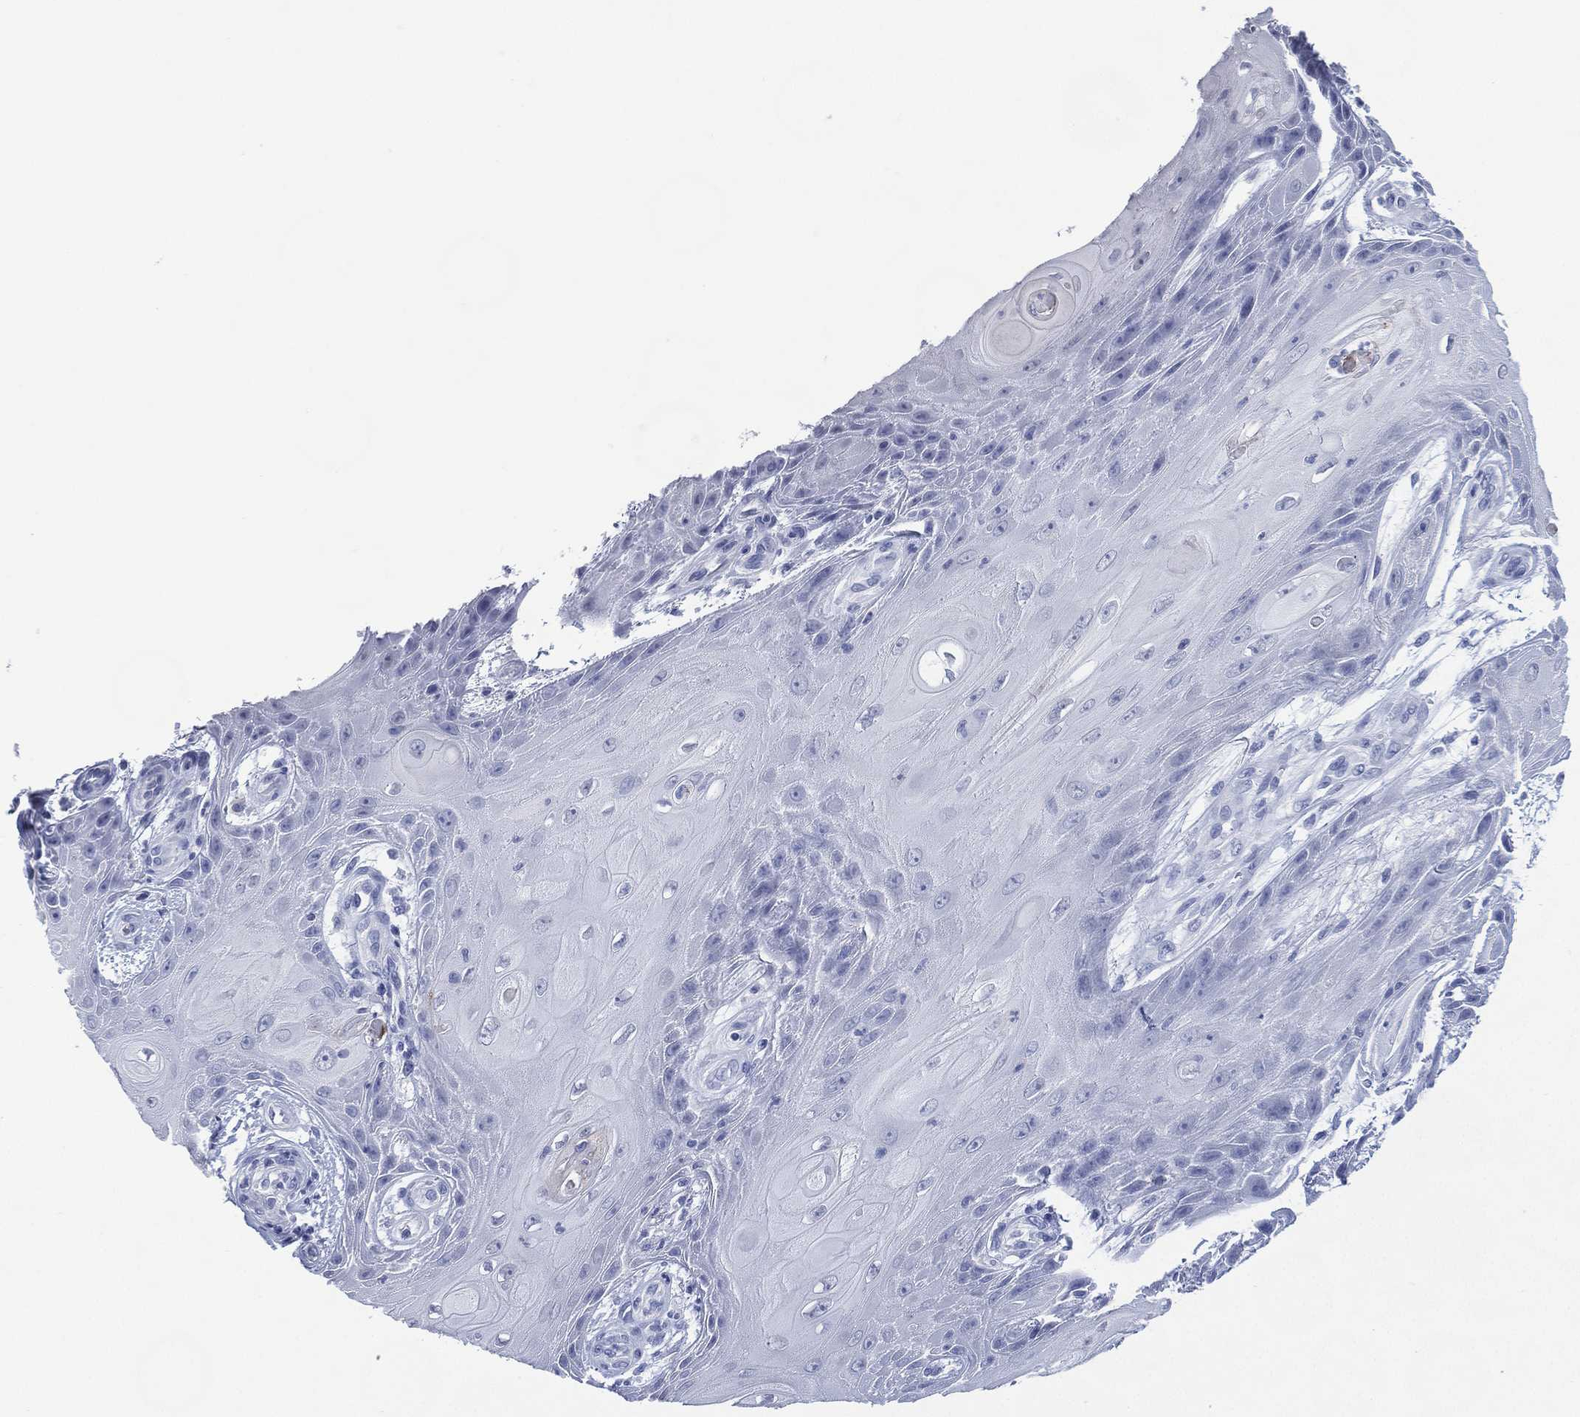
{"staining": {"intensity": "negative", "quantity": "none", "location": "none"}, "tissue": "skin cancer", "cell_type": "Tumor cells", "image_type": "cancer", "snomed": [{"axis": "morphology", "description": "Squamous cell carcinoma, NOS"}, {"axis": "topography", "description": "Skin"}], "caption": "Micrograph shows no significant protein staining in tumor cells of skin cancer (squamous cell carcinoma). (Stains: DAB (3,3'-diaminobenzidine) IHC with hematoxylin counter stain, Microscopy: brightfield microscopy at high magnification).", "gene": "TMEM247", "patient": {"sex": "male", "age": 62}}